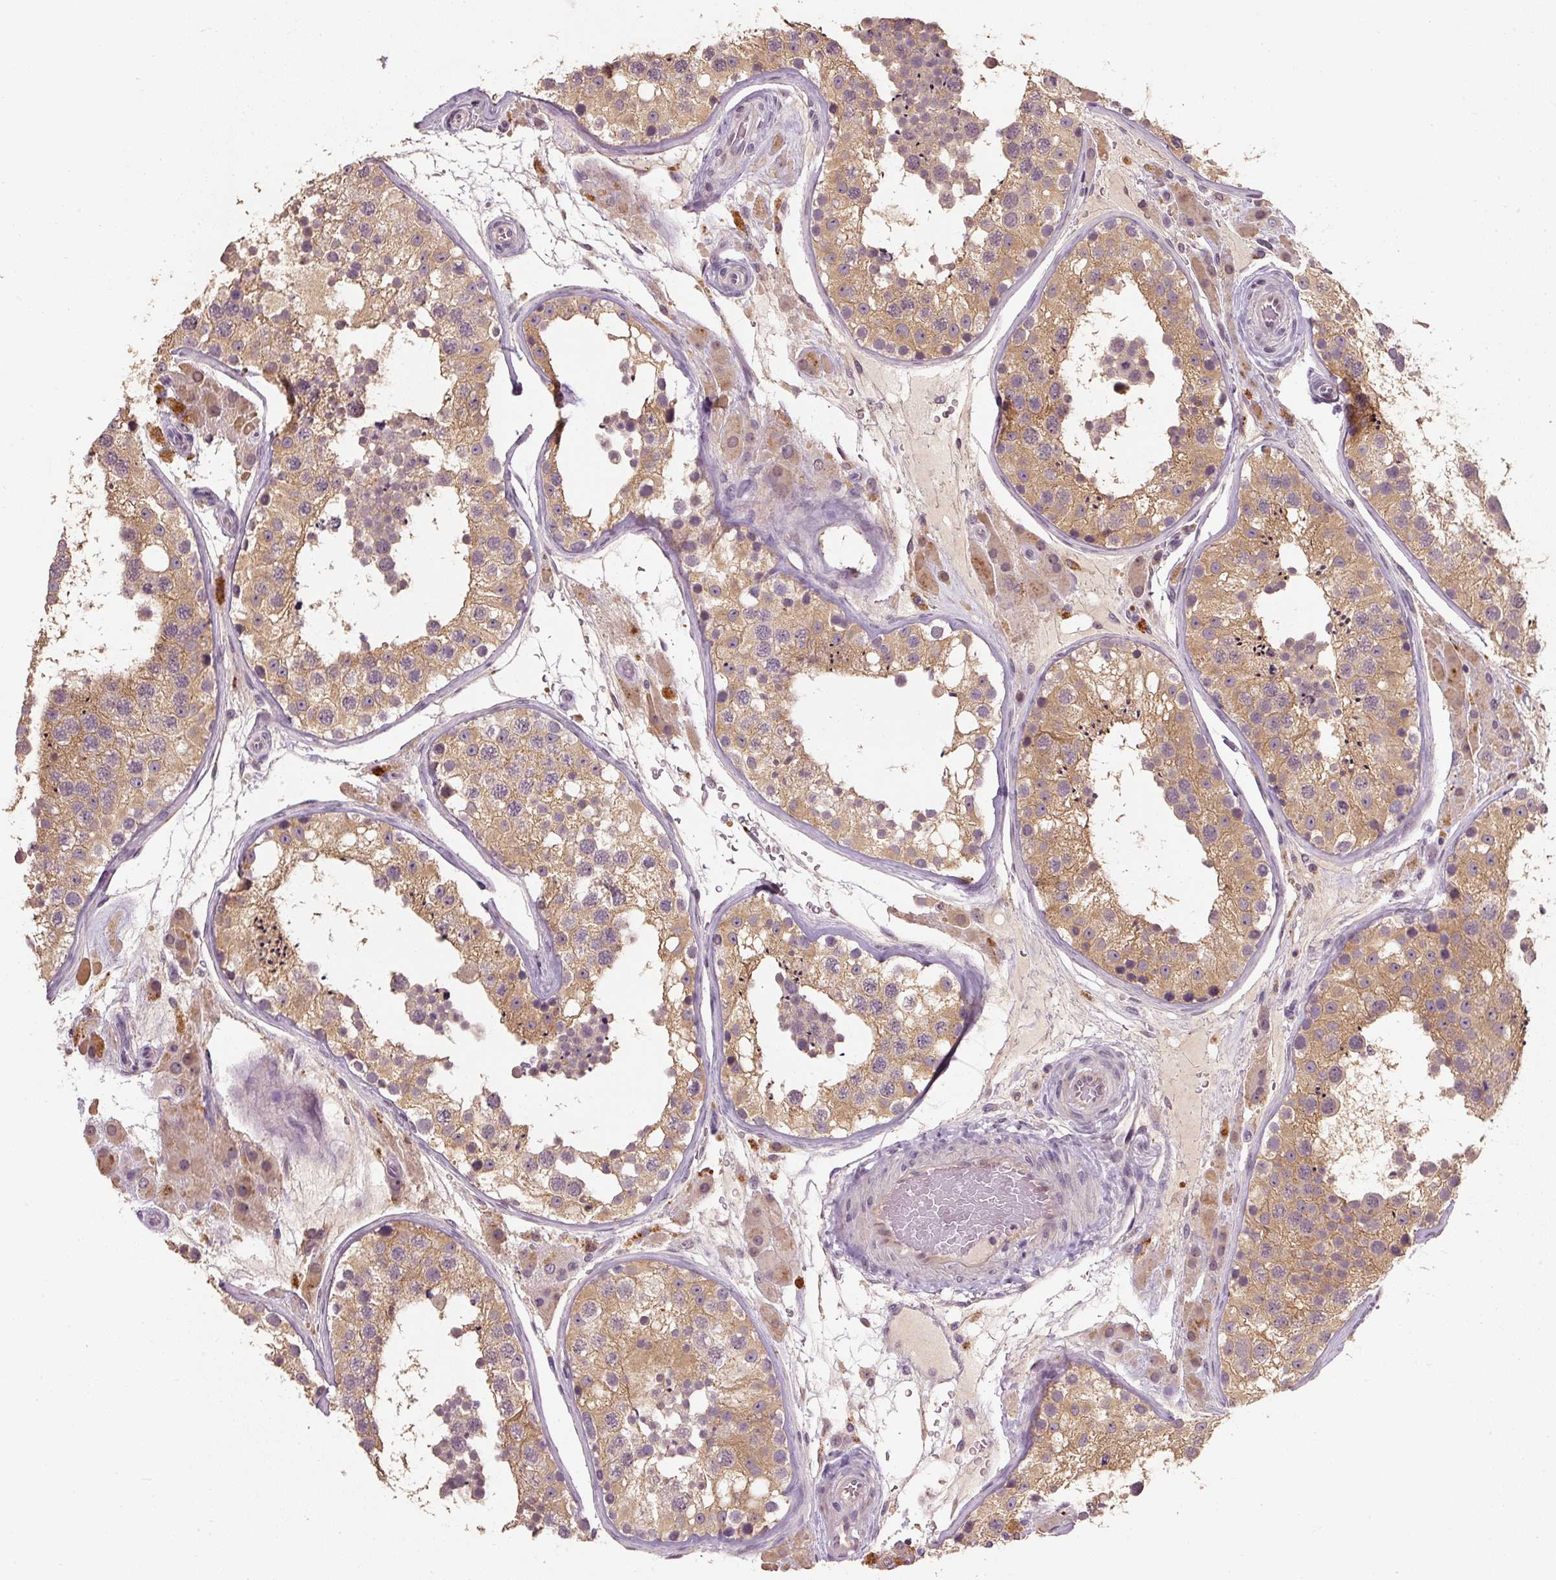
{"staining": {"intensity": "moderate", "quantity": ">75%", "location": "cytoplasmic/membranous"}, "tissue": "testis", "cell_type": "Cells in seminiferous ducts", "image_type": "normal", "snomed": [{"axis": "morphology", "description": "Normal tissue, NOS"}, {"axis": "topography", "description": "Testis"}], "caption": "A photomicrograph of testis stained for a protein exhibits moderate cytoplasmic/membranous brown staining in cells in seminiferous ducts.", "gene": "CFAP65", "patient": {"sex": "male", "age": 26}}